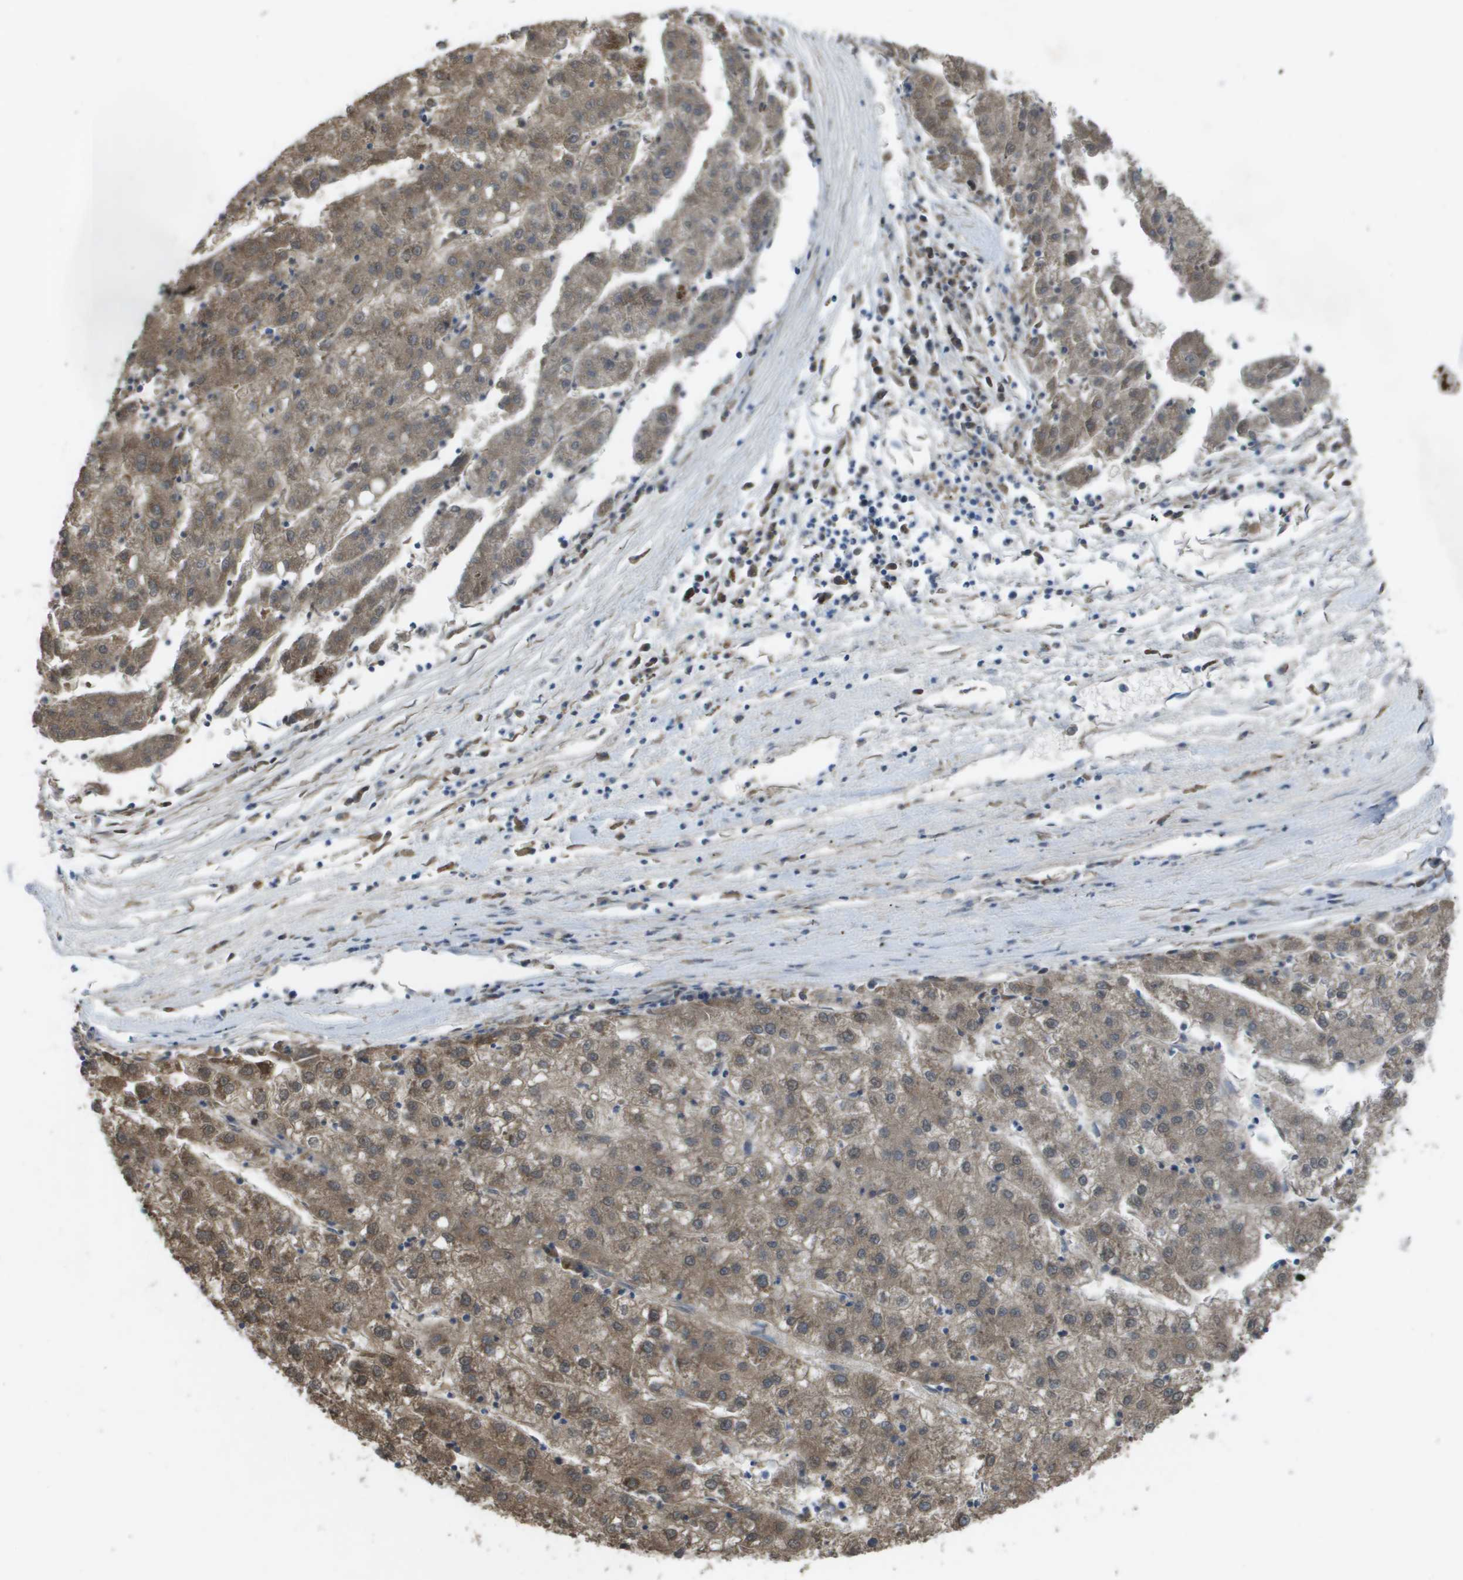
{"staining": {"intensity": "moderate", "quantity": ">75%", "location": "cytoplasmic/membranous"}, "tissue": "liver cancer", "cell_type": "Tumor cells", "image_type": "cancer", "snomed": [{"axis": "morphology", "description": "Carcinoma, Hepatocellular, NOS"}, {"axis": "topography", "description": "Liver"}], "caption": "Human liver hepatocellular carcinoma stained for a protein (brown) demonstrates moderate cytoplasmic/membranous positive expression in about >75% of tumor cells.", "gene": "CLCN2", "patient": {"sex": "male", "age": 72}}